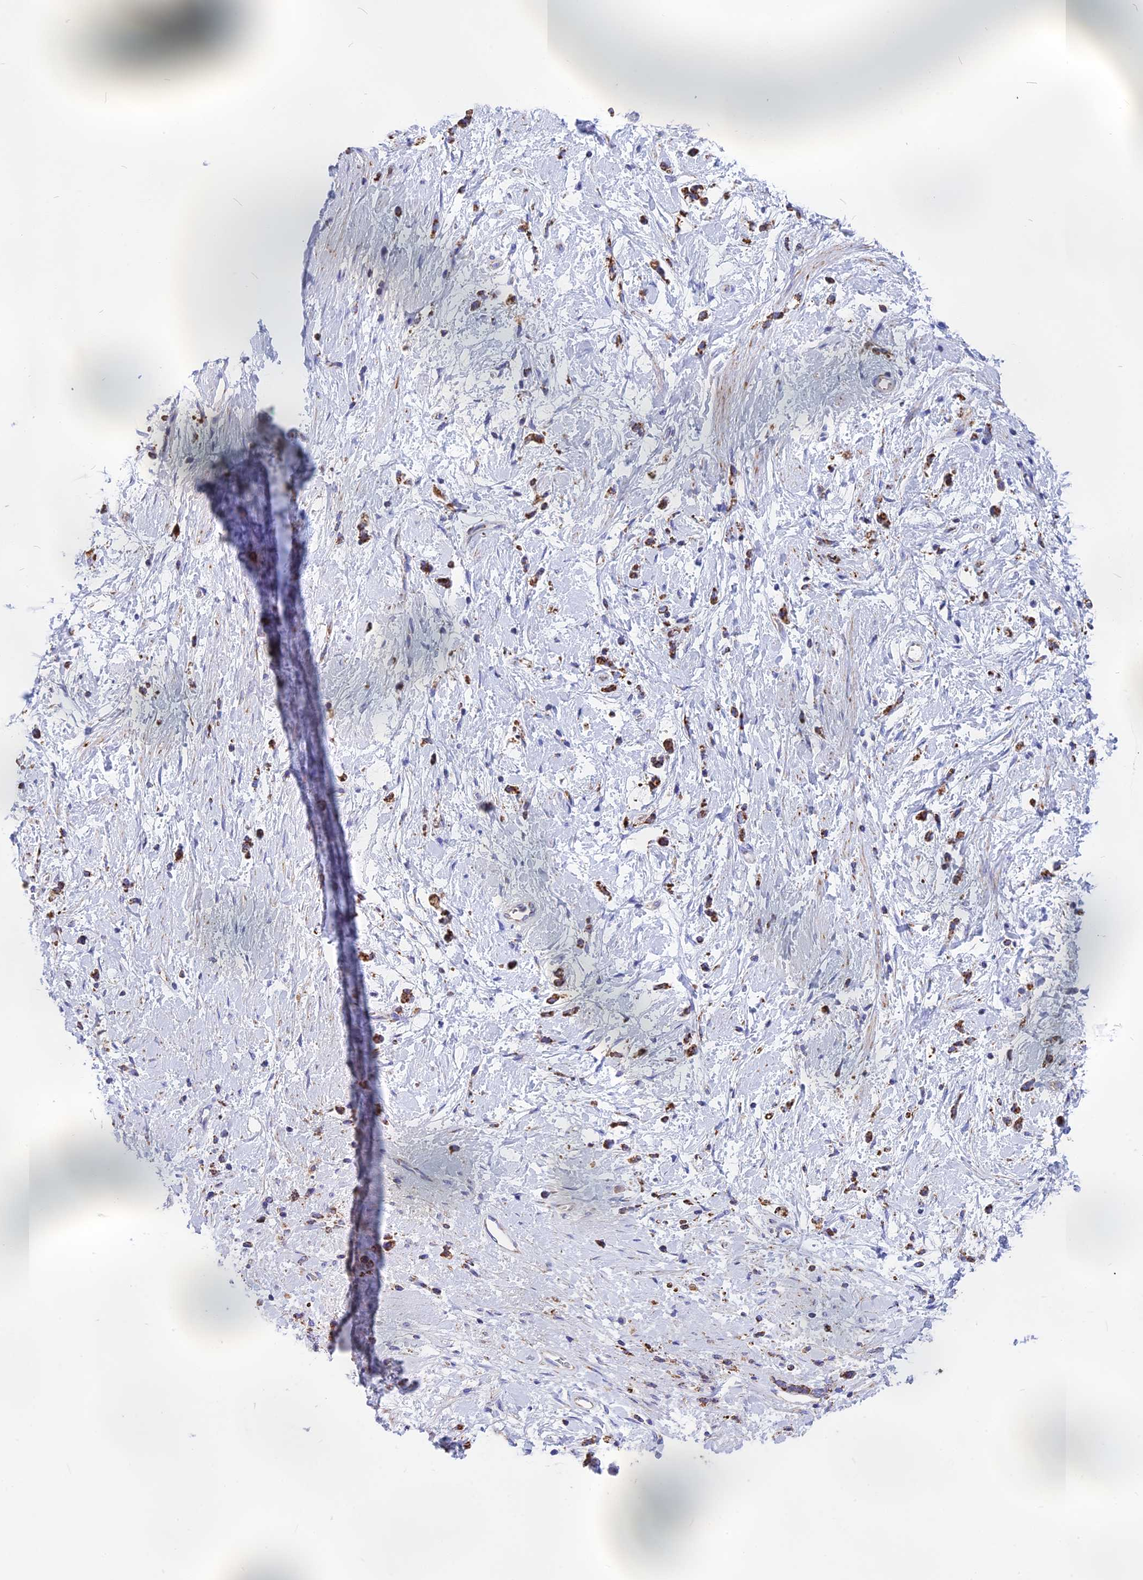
{"staining": {"intensity": "moderate", "quantity": ">75%", "location": "cytoplasmic/membranous"}, "tissue": "stomach cancer", "cell_type": "Tumor cells", "image_type": "cancer", "snomed": [{"axis": "morphology", "description": "Adenocarcinoma, NOS"}, {"axis": "topography", "description": "Stomach"}], "caption": "Immunohistochemistry staining of stomach cancer (adenocarcinoma), which demonstrates medium levels of moderate cytoplasmic/membranous staining in about >75% of tumor cells indicating moderate cytoplasmic/membranous protein staining. The staining was performed using DAB (brown) for protein detection and nuclei were counterstained in hematoxylin (blue).", "gene": "VDAC2", "patient": {"sex": "female", "age": 60}}